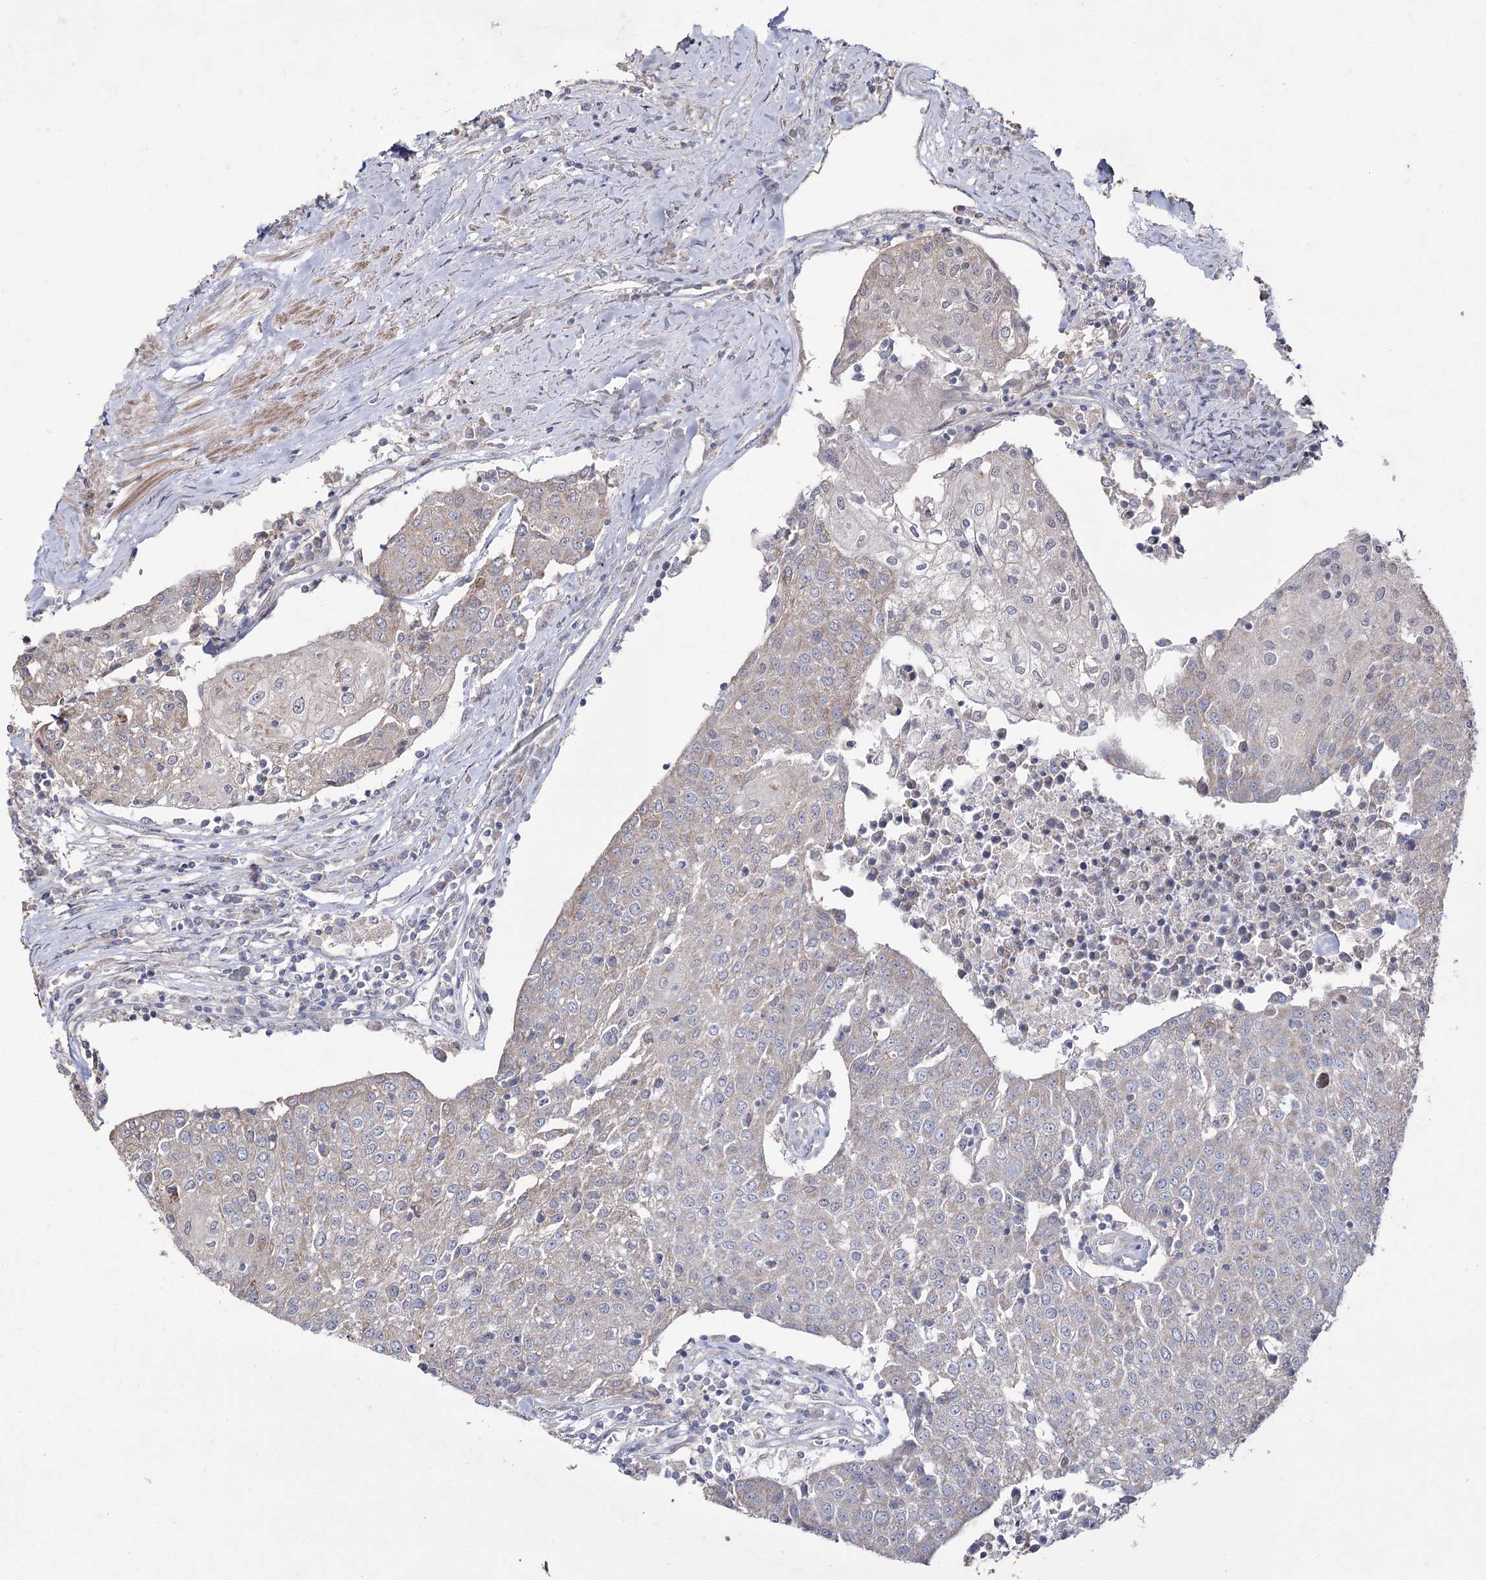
{"staining": {"intensity": "negative", "quantity": "none", "location": "none"}, "tissue": "urothelial cancer", "cell_type": "Tumor cells", "image_type": "cancer", "snomed": [{"axis": "morphology", "description": "Urothelial carcinoma, High grade"}, {"axis": "topography", "description": "Urinary bladder"}], "caption": "Photomicrograph shows no significant protein staining in tumor cells of urothelial cancer. (DAB immunohistochemistry with hematoxylin counter stain).", "gene": "SH3TC1", "patient": {"sex": "female", "age": 85}}